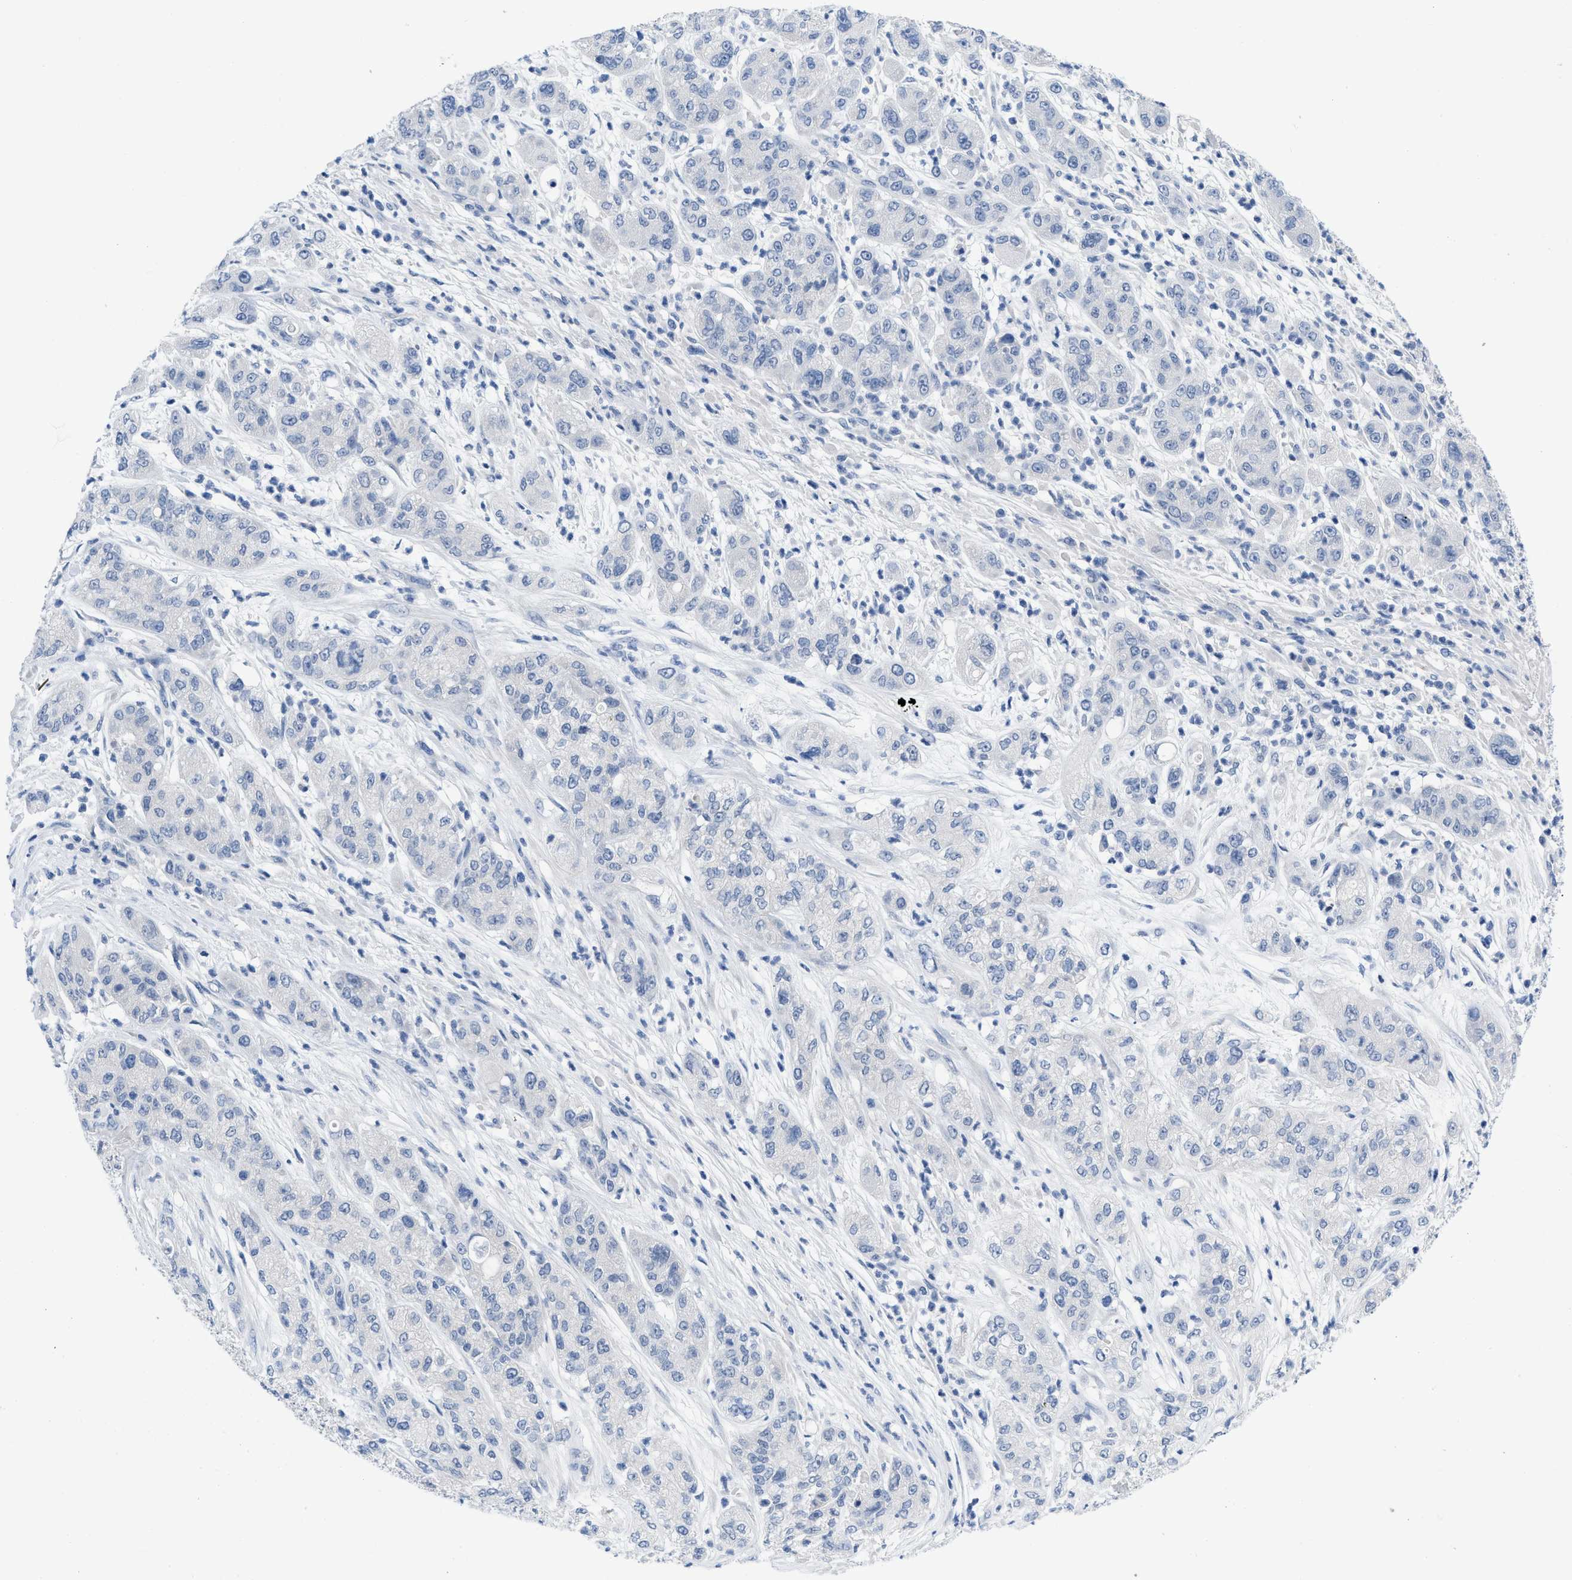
{"staining": {"intensity": "negative", "quantity": "none", "location": "none"}, "tissue": "pancreatic cancer", "cell_type": "Tumor cells", "image_type": "cancer", "snomed": [{"axis": "morphology", "description": "Adenocarcinoma, NOS"}, {"axis": "topography", "description": "Pancreas"}], "caption": "Immunohistochemical staining of pancreatic adenocarcinoma demonstrates no significant staining in tumor cells. Nuclei are stained in blue.", "gene": "PYY", "patient": {"sex": "female", "age": 78}}